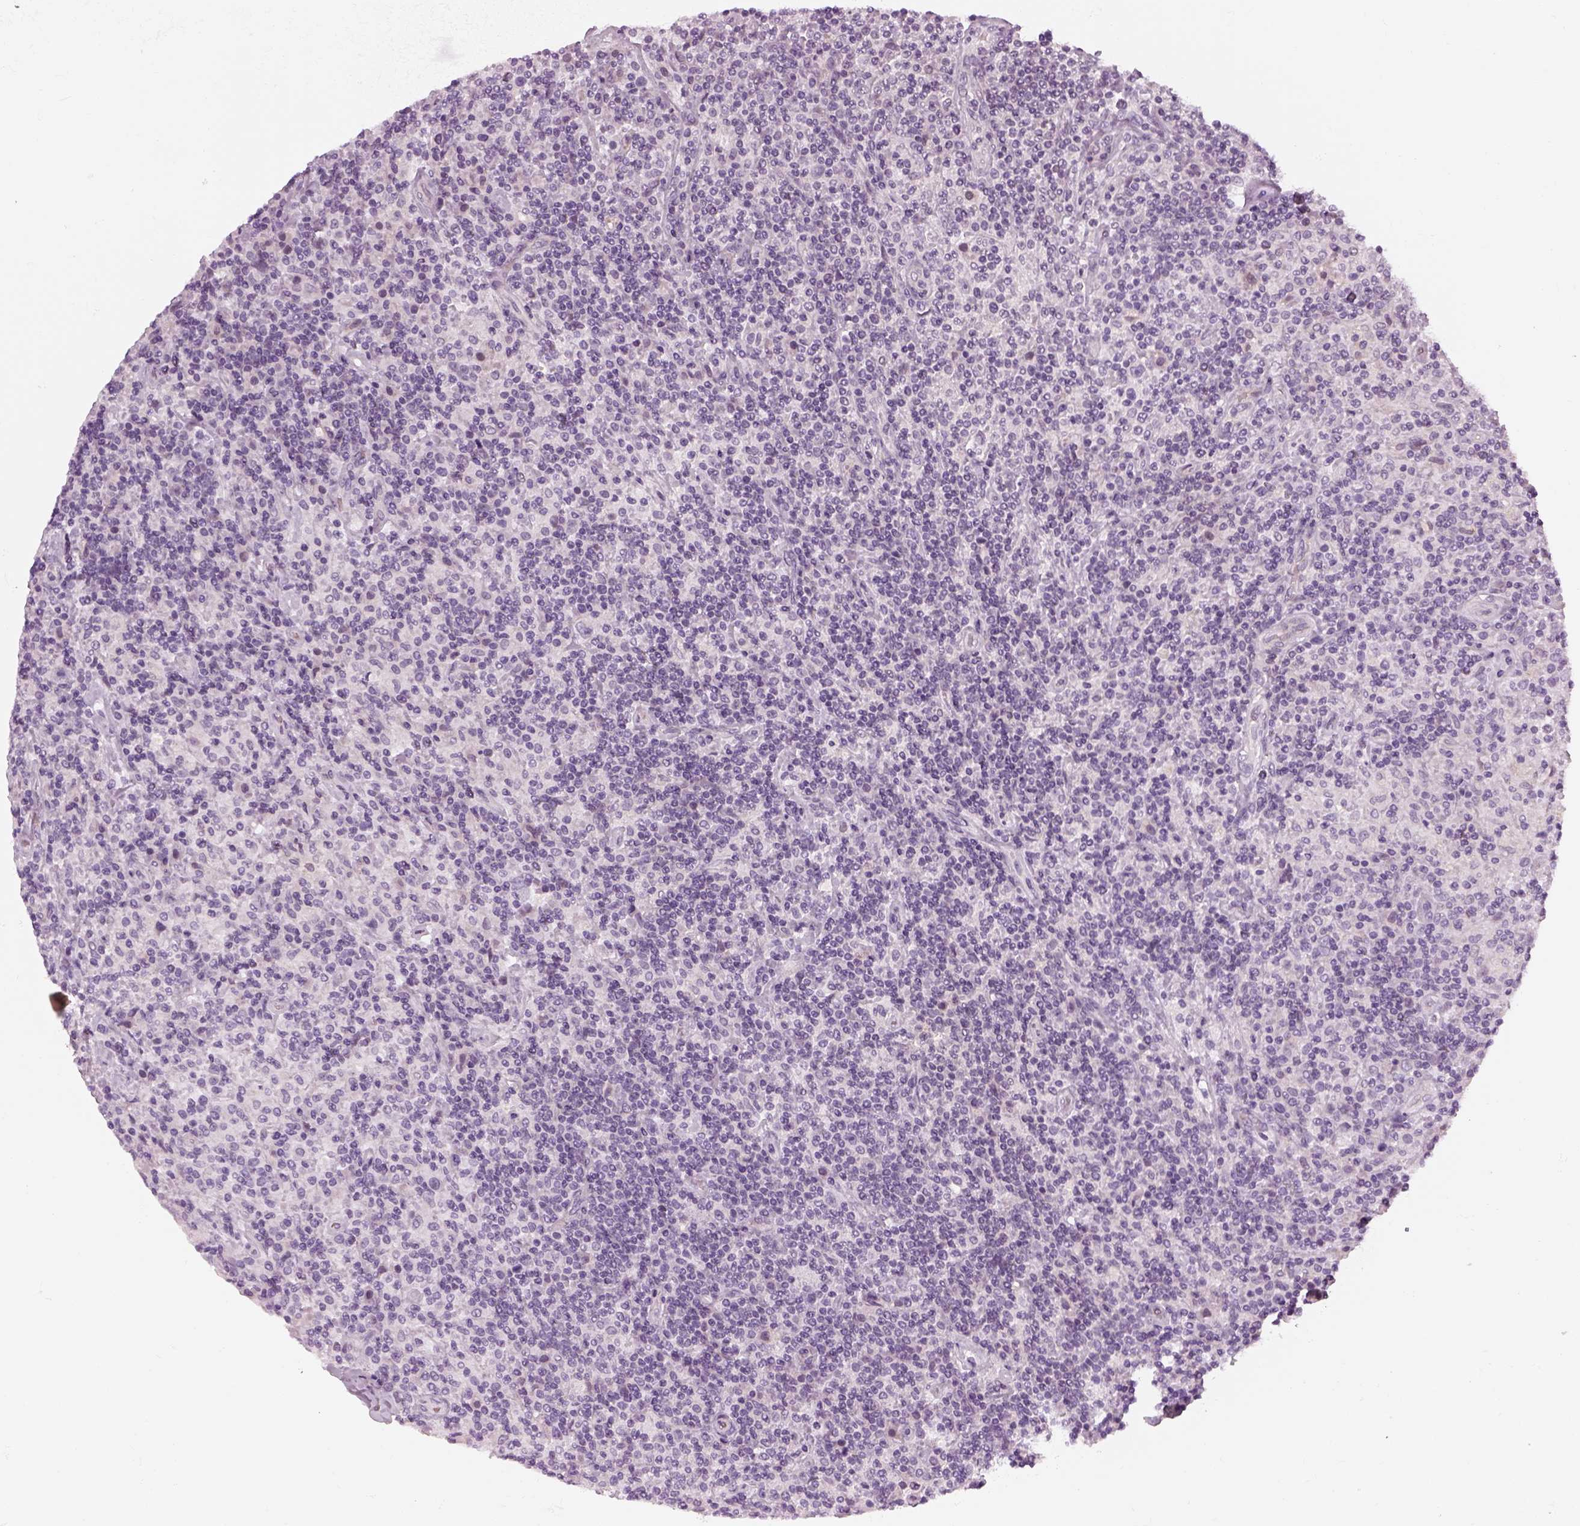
{"staining": {"intensity": "negative", "quantity": "none", "location": "none"}, "tissue": "lymphoma", "cell_type": "Tumor cells", "image_type": "cancer", "snomed": [{"axis": "morphology", "description": "Hodgkin's disease, NOS"}, {"axis": "topography", "description": "Lymph node"}], "caption": "Immunohistochemistry photomicrograph of neoplastic tissue: lymphoma stained with DAB demonstrates no significant protein expression in tumor cells.", "gene": "LRRIQ3", "patient": {"sex": "male", "age": 70}}